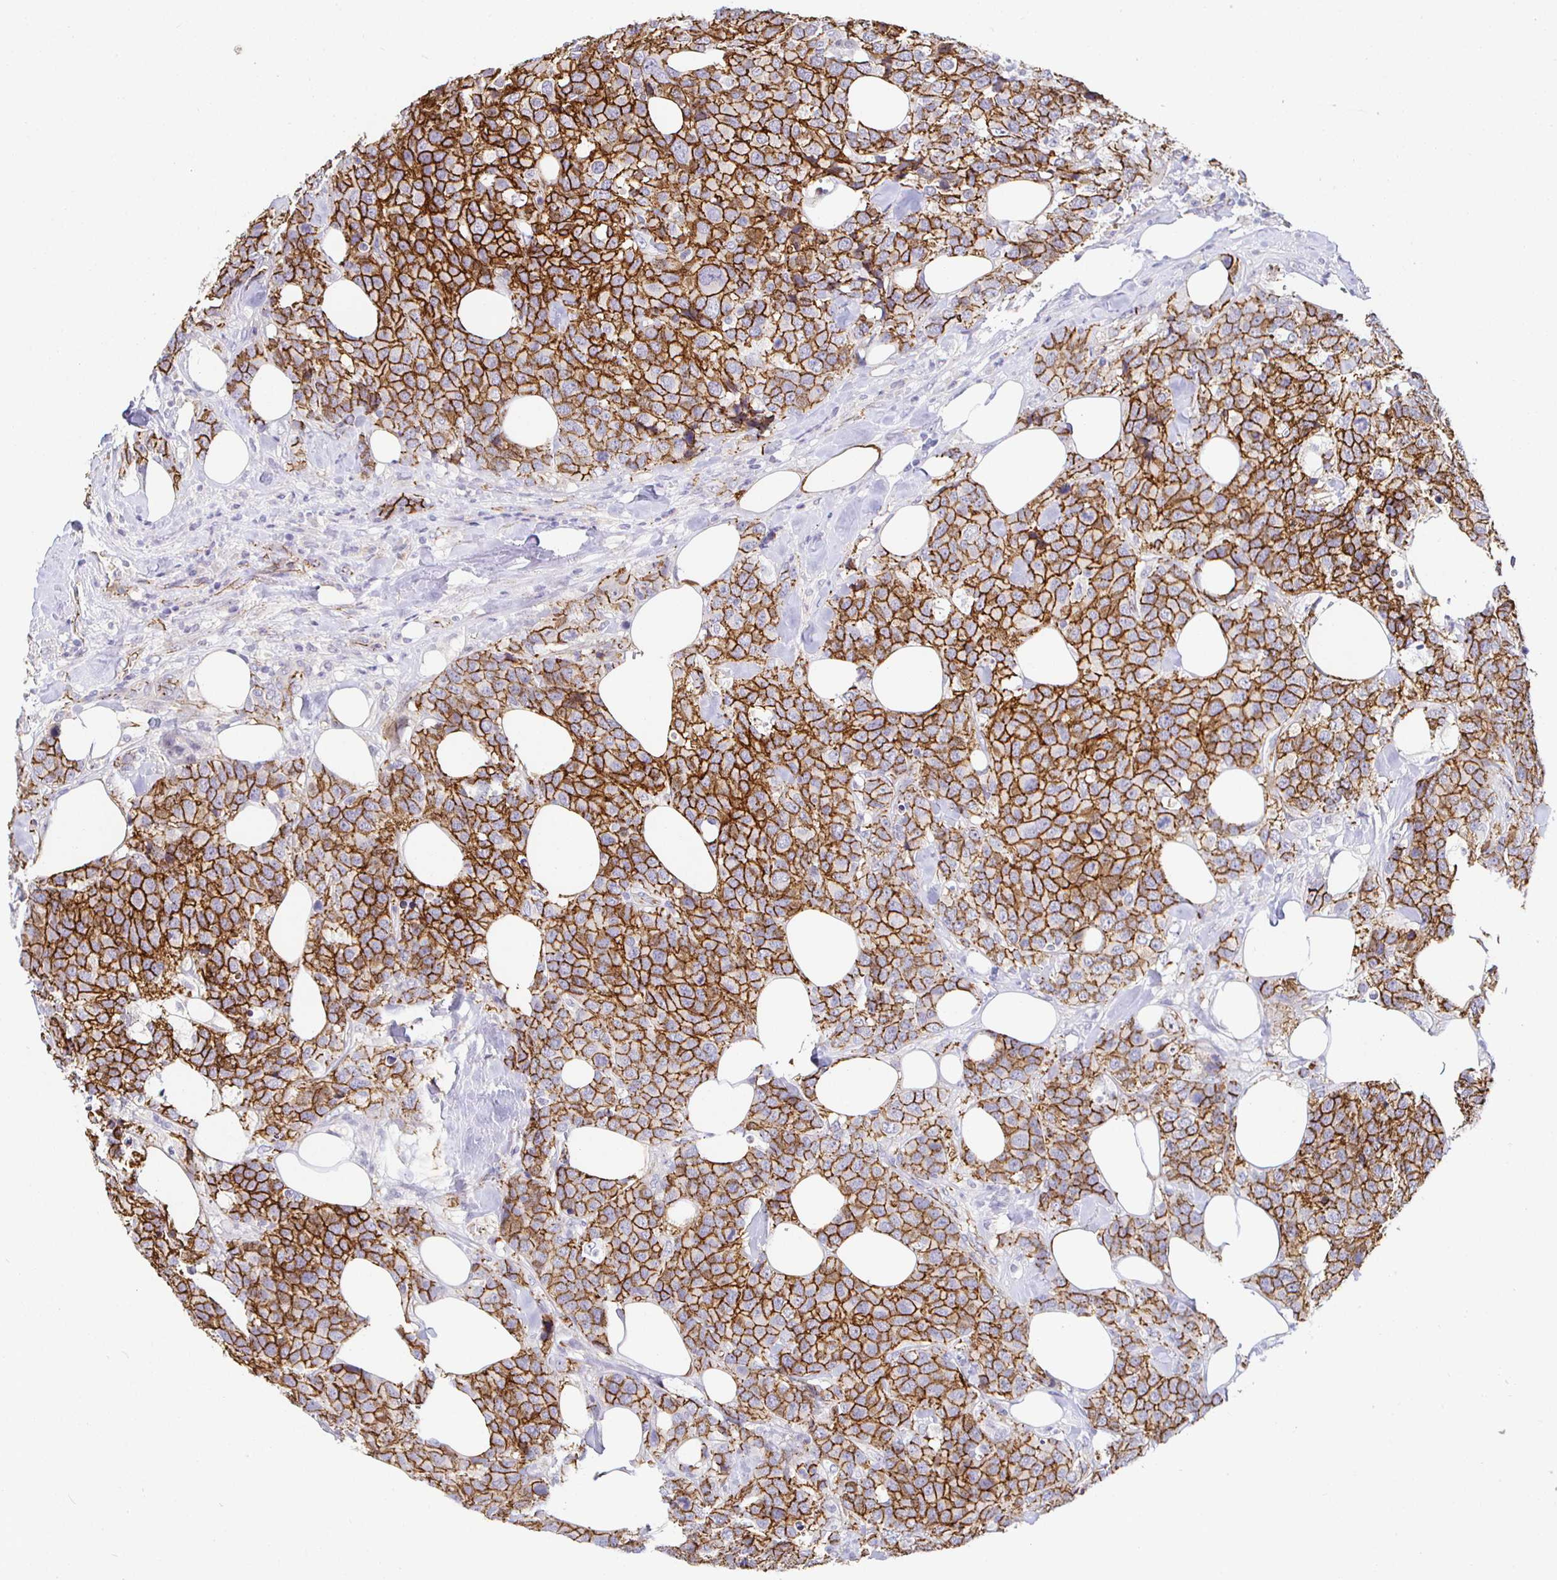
{"staining": {"intensity": "strong", "quantity": ">75%", "location": "cytoplasmic/membranous"}, "tissue": "breast cancer", "cell_type": "Tumor cells", "image_type": "cancer", "snomed": [{"axis": "morphology", "description": "Lobular carcinoma"}, {"axis": "topography", "description": "Breast"}], "caption": "Lobular carcinoma (breast) stained for a protein shows strong cytoplasmic/membranous positivity in tumor cells.", "gene": "PIWIL3", "patient": {"sex": "female", "age": 59}}